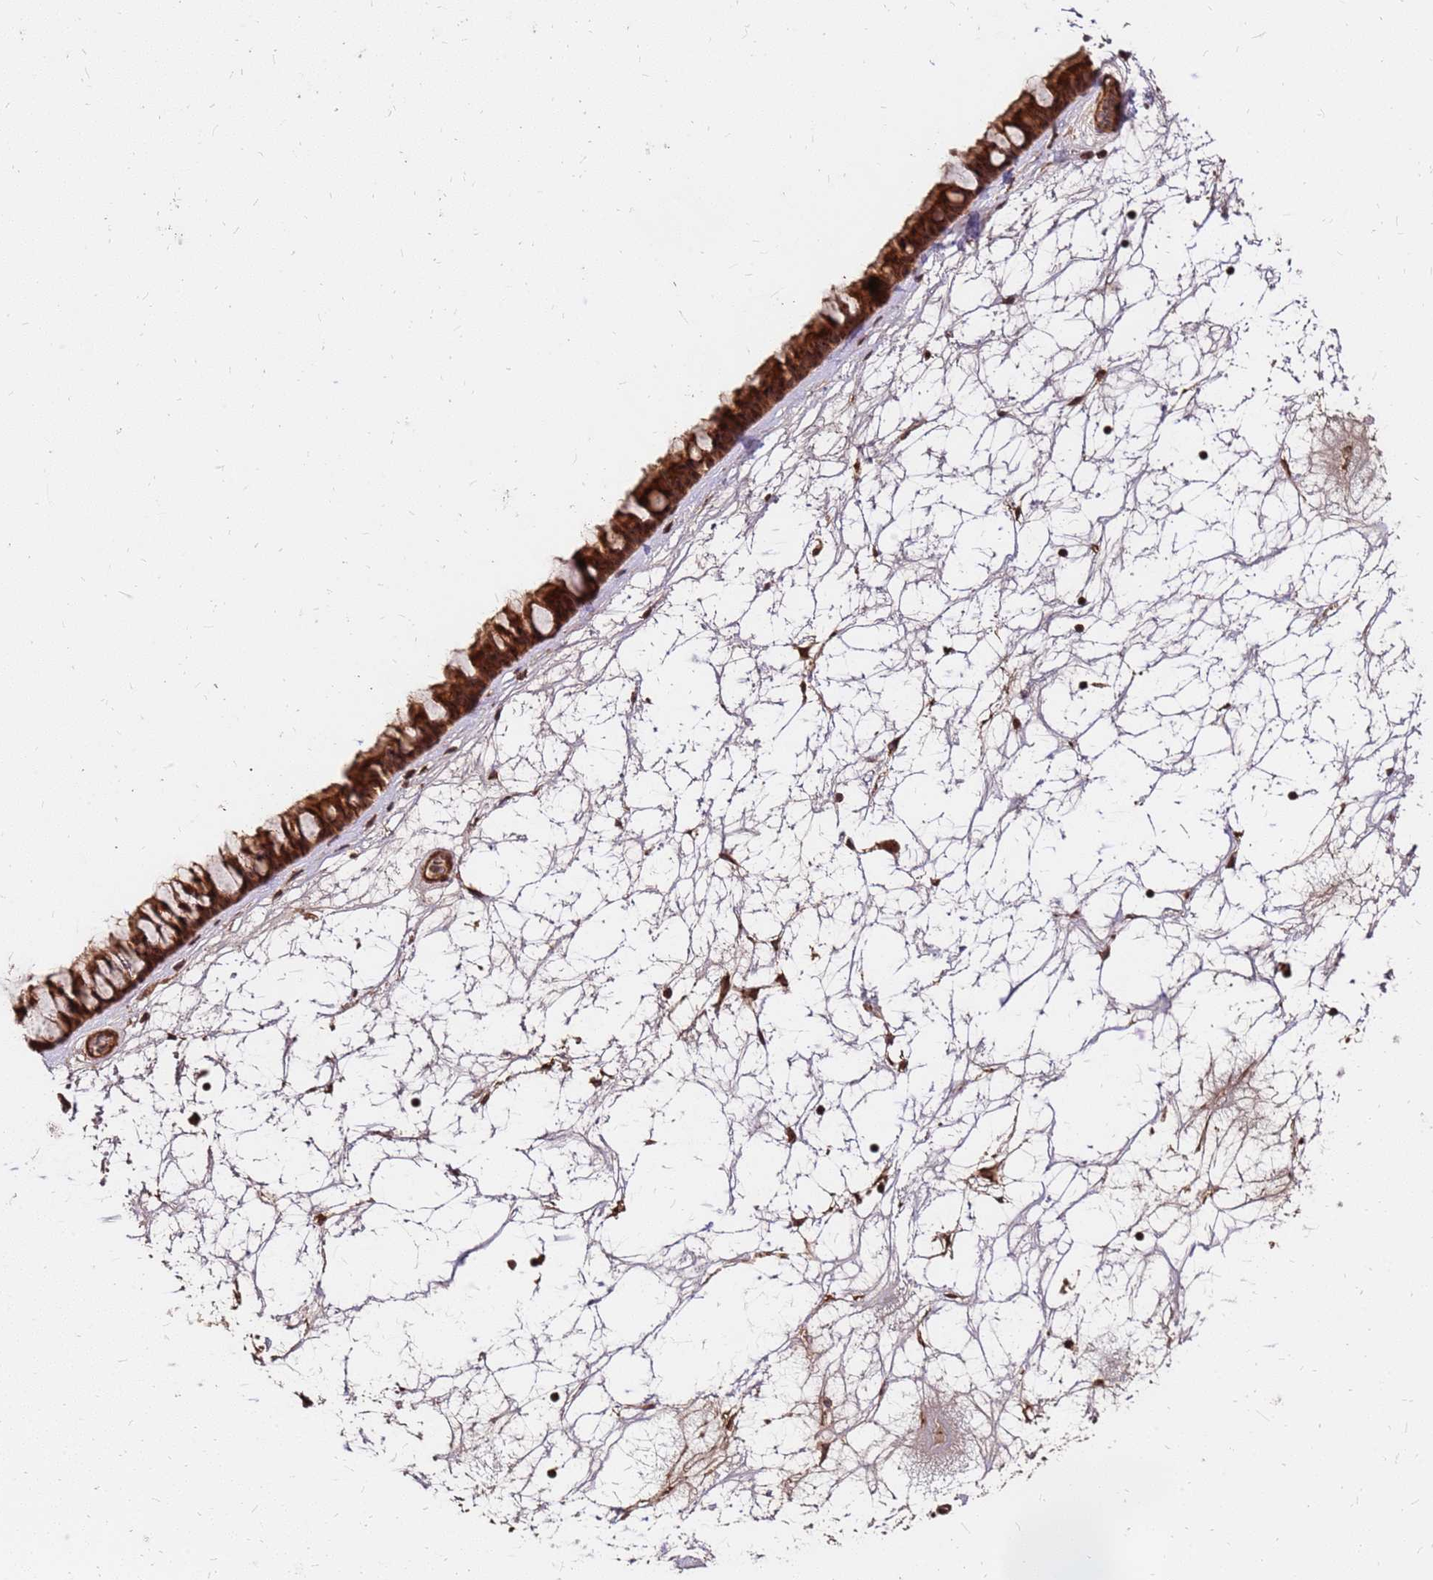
{"staining": {"intensity": "strong", "quantity": ">75%", "location": "cytoplasmic/membranous,nuclear"}, "tissue": "nasopharynx", "cell_type": "Respiratory epithelial cells", "image_type": "normal", "snomed": [{"axis": "morphology", "description": "Normal tissue, NOS"}, {"axis": "topography", "description": "Nasopharynx"}], "caption": "A histopathology image showing strong cytoplasmic/membranous,nuclear staining in approximately >75% of respiratory epithelial cells in unremarkable nasopharynx, as visualized by brown immunohistochemical staining.", "gene": "GPATCH8", "patient": {"sex": "male", "age": 64}}